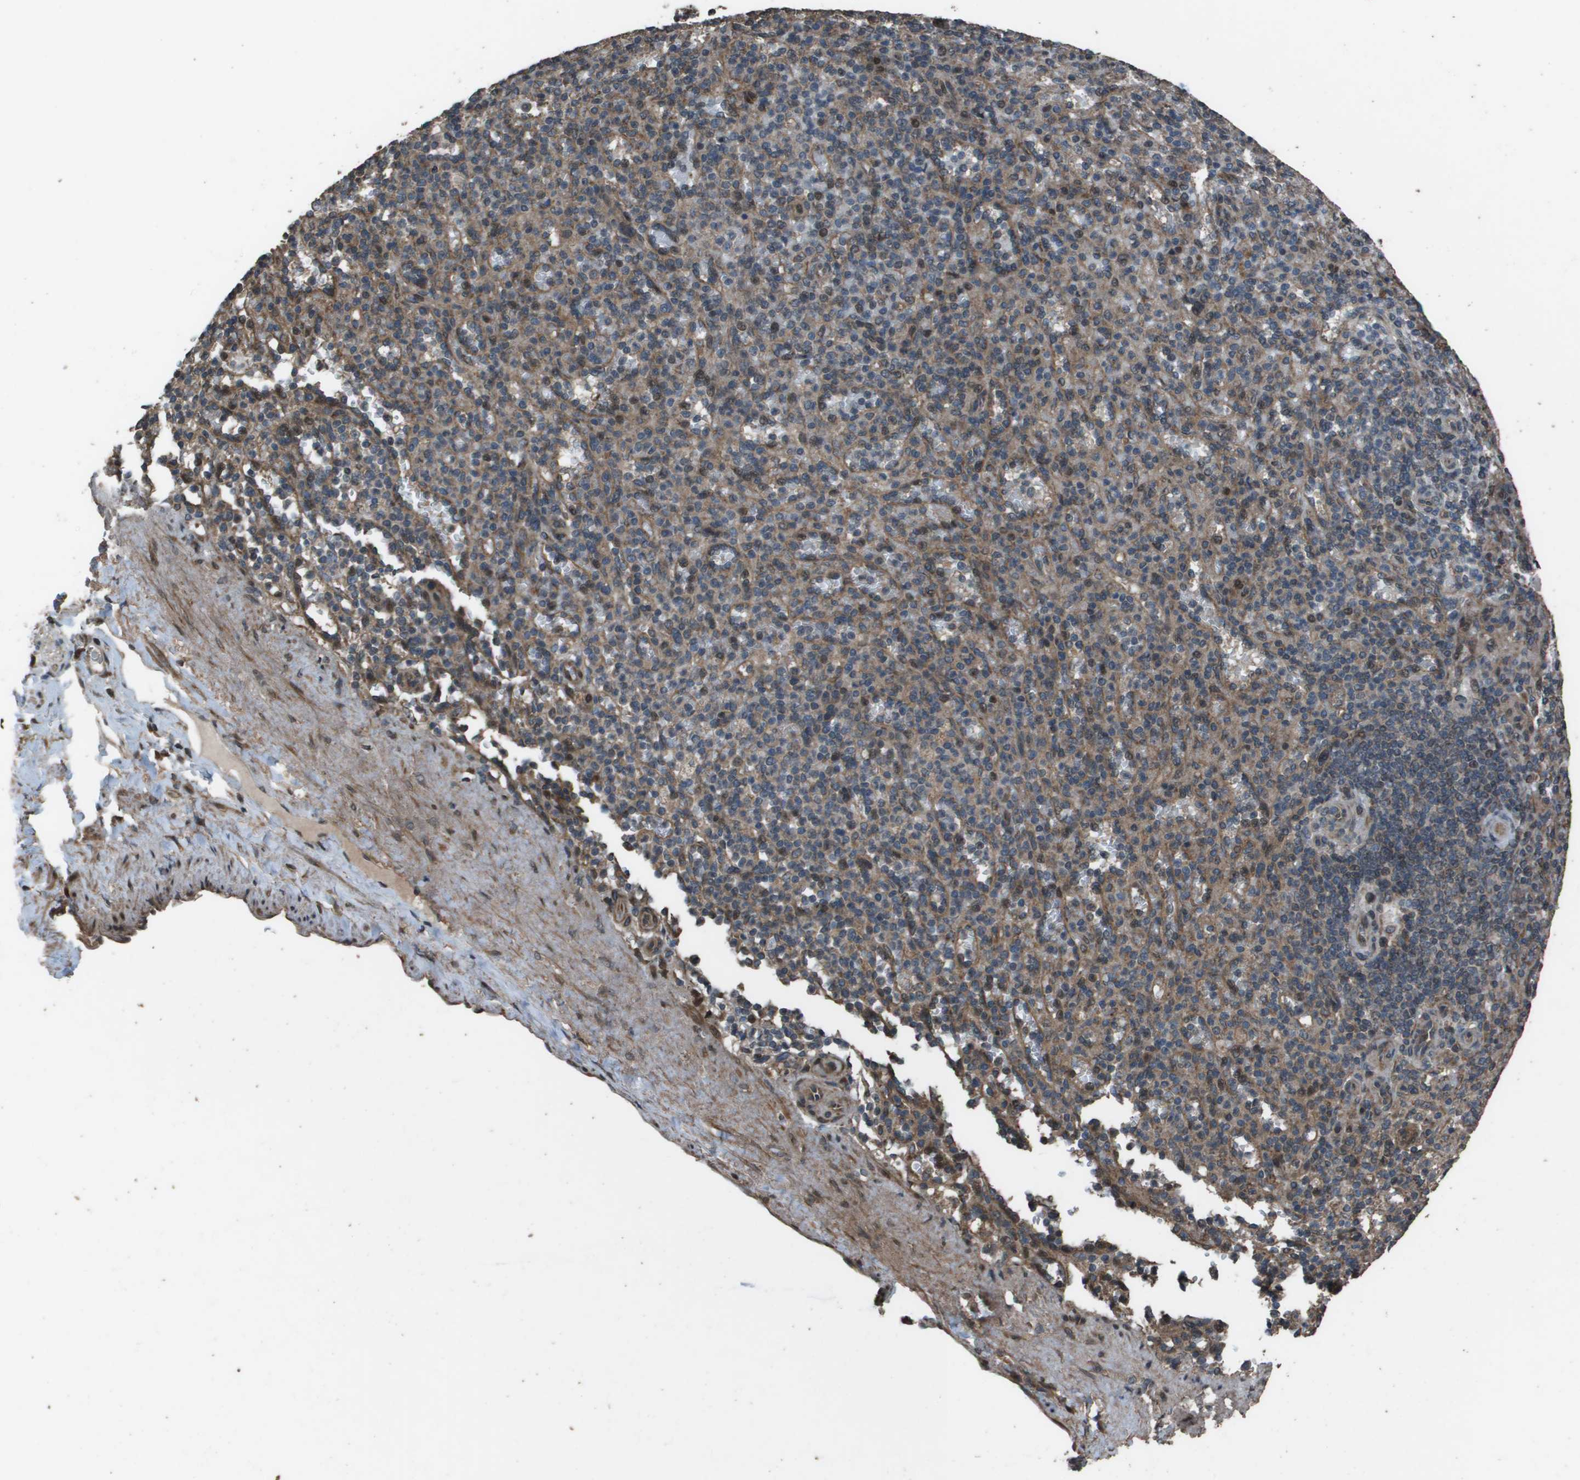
{"staining": {"intensity": "moderate", "quantity": "25%-75%", "location": "cytoplasmic/membranous"}, "tissue": "spleen", "cell_type": "Cells in red pulp", "image_type": "normal", "snomed": [{"axis": "morphology", "description": "Normal tissue, NOS"}, {"axis": "topography", "description": "Spleen"}], "caption": "The micrograph demonstrates staining of unremarkable spleen, revealing moderate cytoplasmic/membranous protein expression (brown color) within cells in red pulp. The staining is performed using DAB (3,3'-diaminobenzidine) brown chromogen to label protein expression. The nuclei are counter-stained blue using hematoxylin.", "gene": "FIG4", "patient": {"sex": "female", "age": 74}}